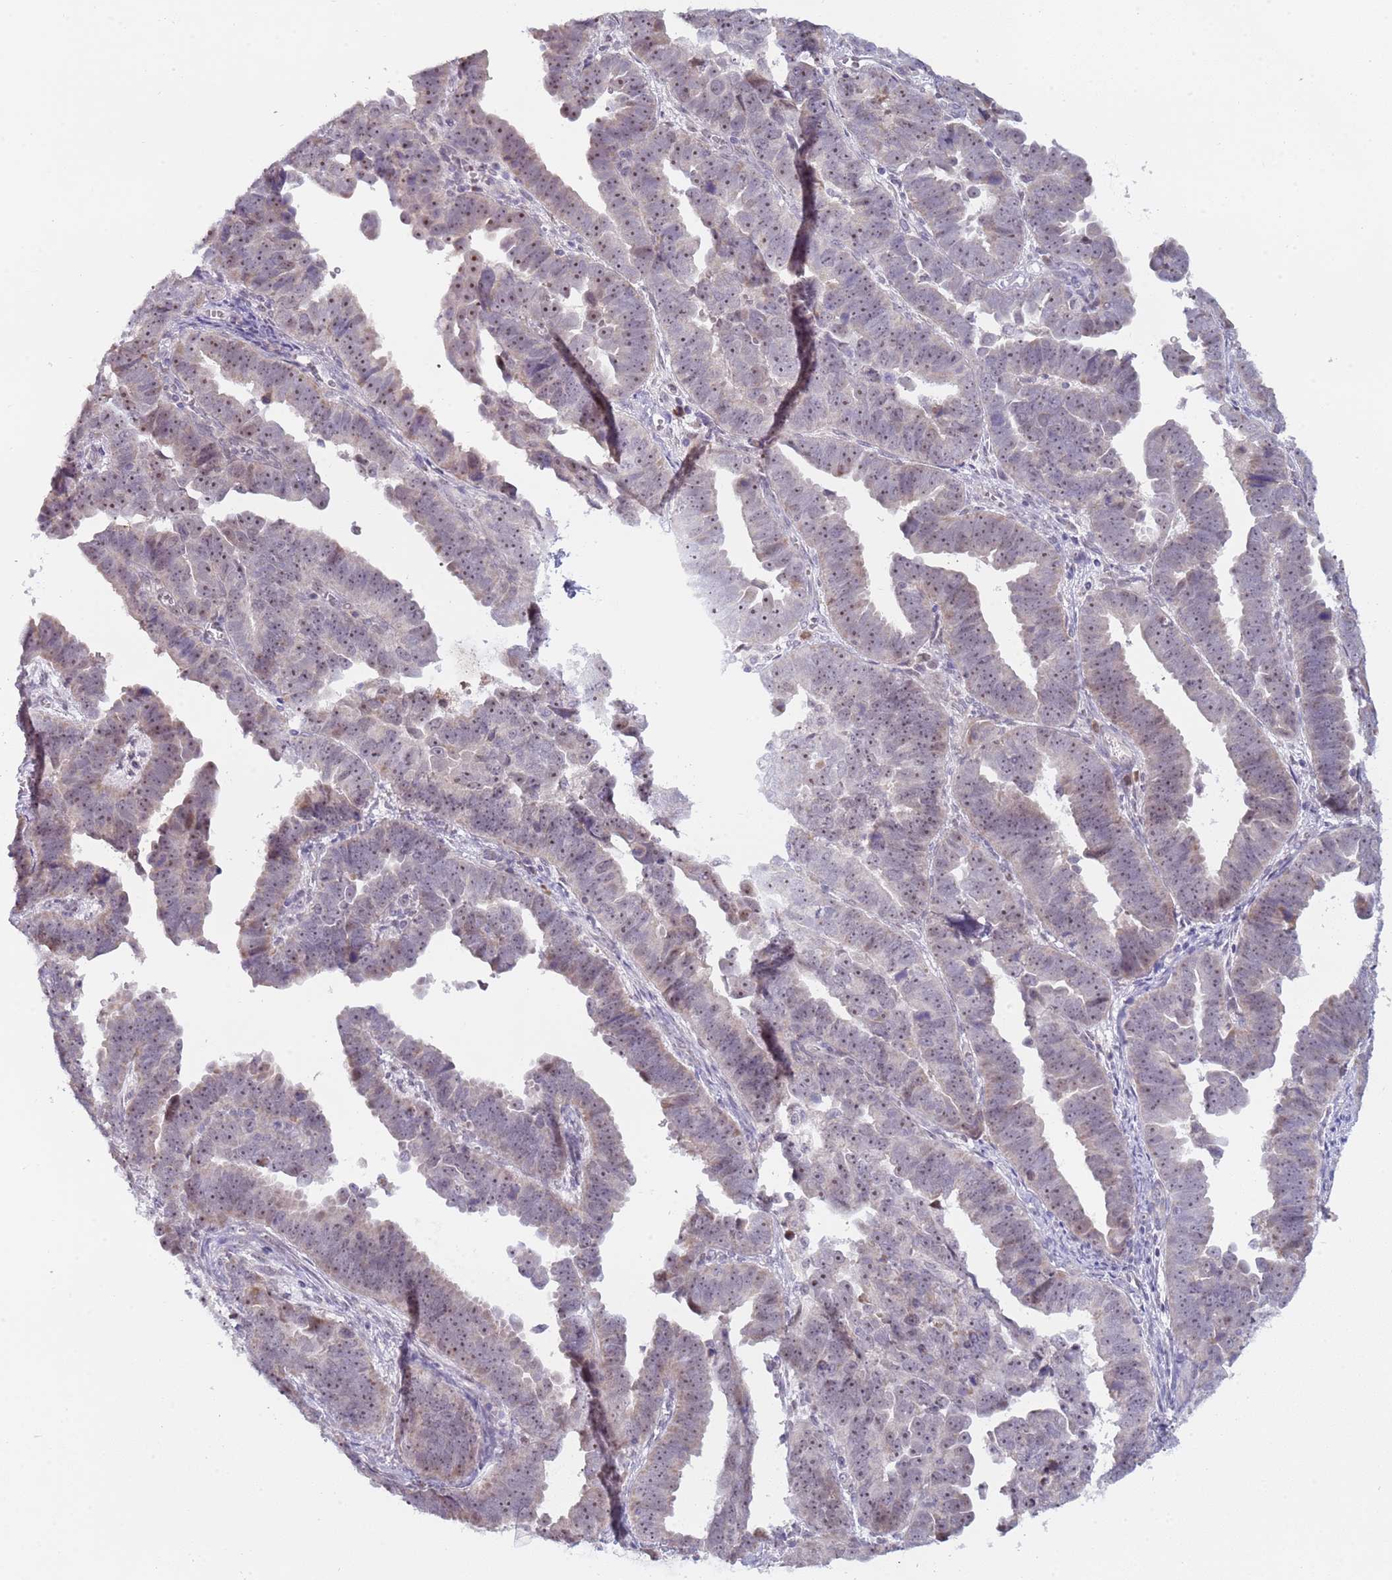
{"staining": {"intensity": "moderate", "quantity": ">75%", "location": "nuclear"}, "tissue": "endometrial cancer", "cell_type": "Tumor cells", "image_type": "cancer", "snomed": [{"axis": "morphology", "description": "Adenocarcinoma, NOS"}, {"axis": "topography", "description": "Endometrium"}], "caption": "This photomicrograph shows immunohistochemistry (IHC) staining of human endometrial adenocarcinoma, with medium moderate nuclear staining in about >75% of tumor cells.", "gene": "UCMA", "patient": {"sex": "female", "age": 75}}